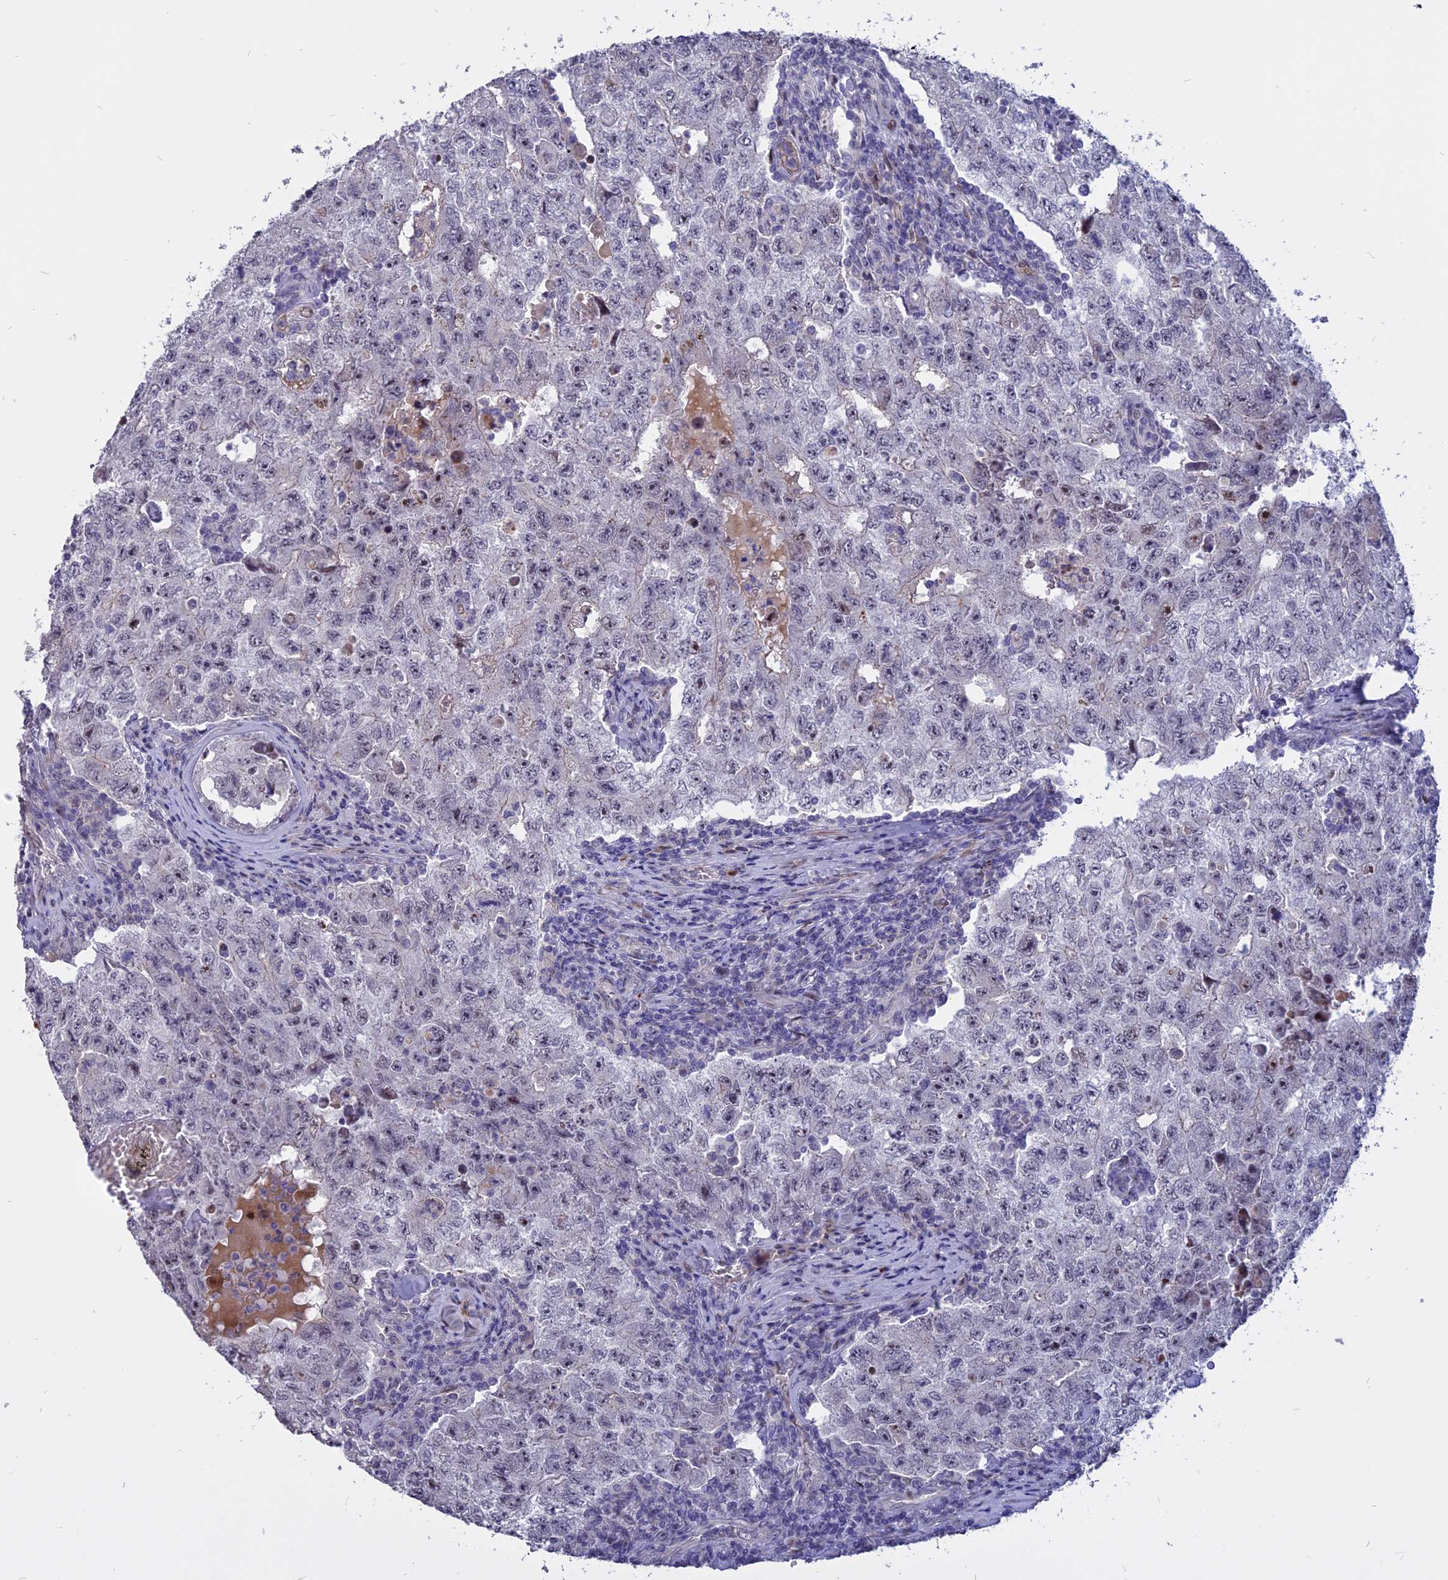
{"staining": {"intensity": "negative", "quantity": "none", "location": "none"}, "tissue": "testis cancer", "cell_type": "Tumor cells", "image_type": "cancer", "snomed": [{"axis": "morphology", "description": "Carcinoma, Embryonal, NOS"}, {"axis": "topography", "description": "Testis"}], "caption": "This is a photomicrograph of IHC staining of testis embryonal carcinoma, which shows no positivity in tumor cells.", "gene": "TMEM263", "patient": {"sex": "male", "age": 17}}